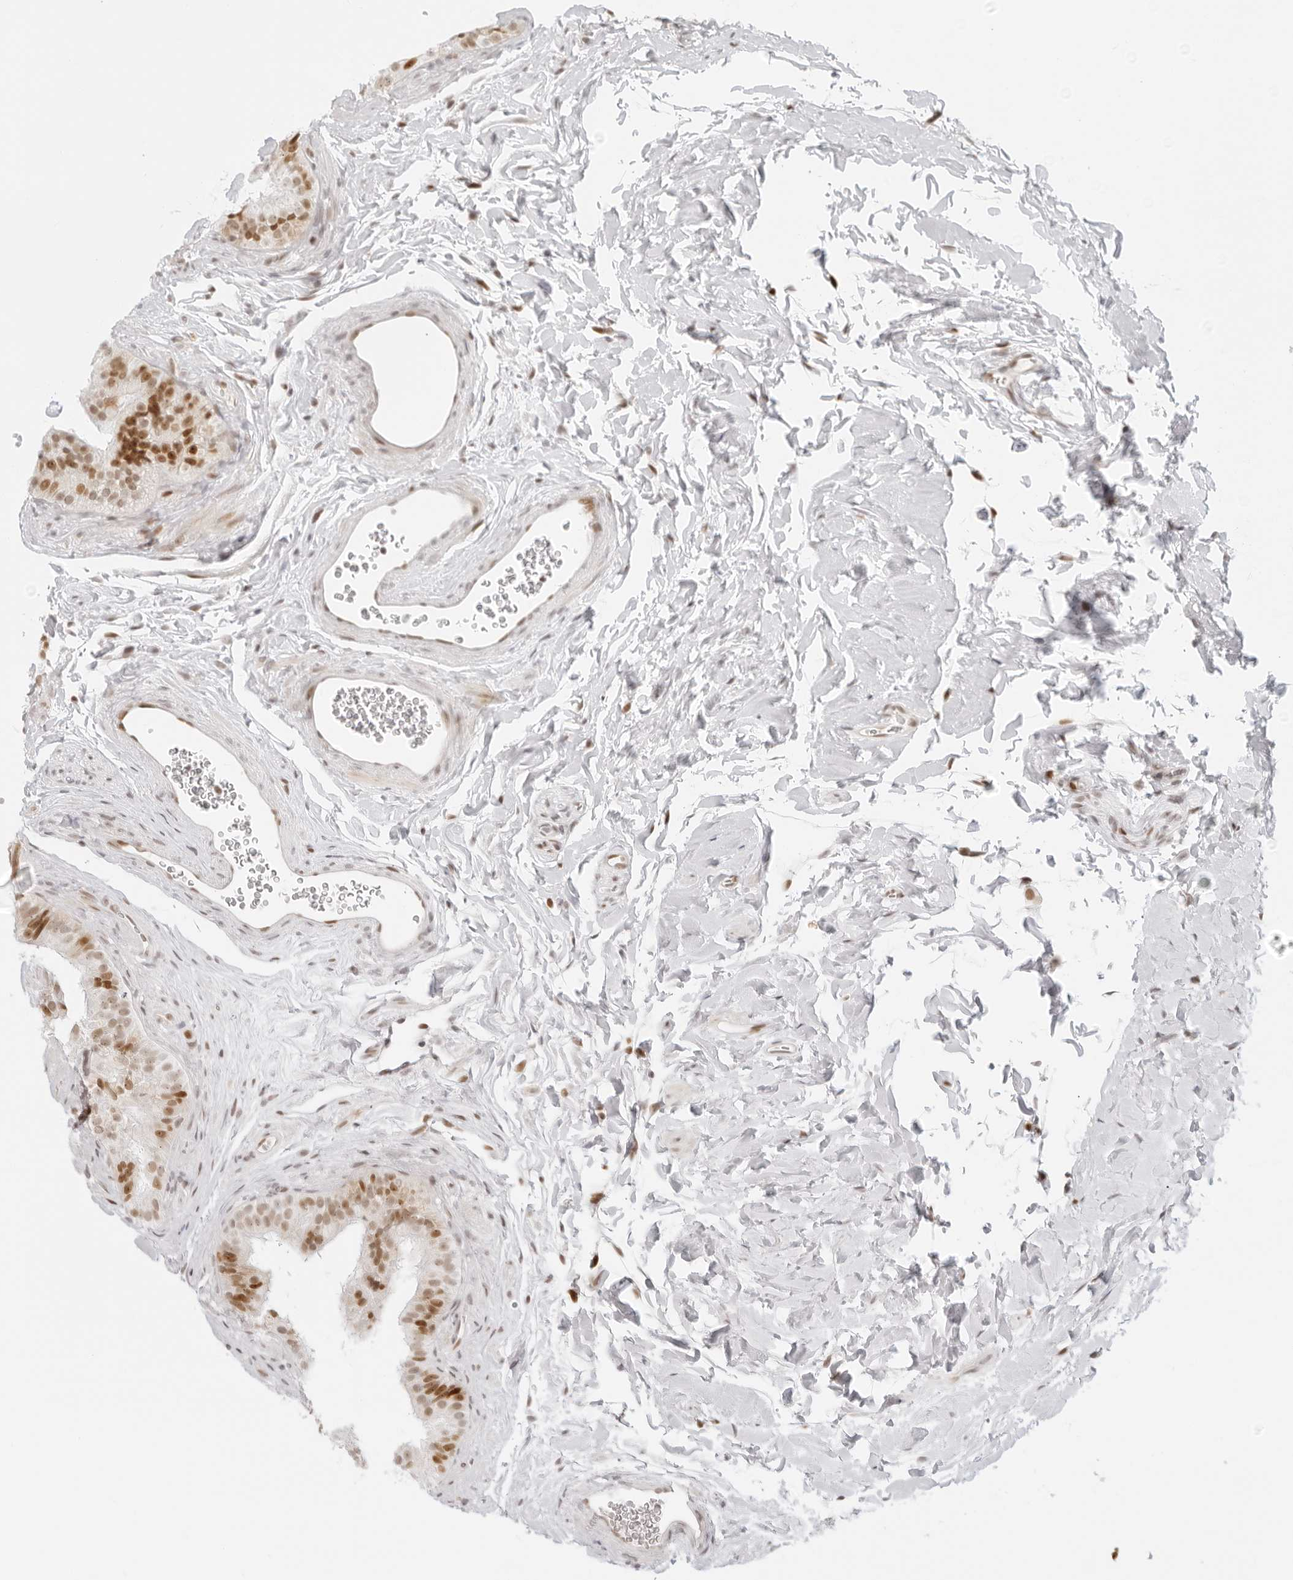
{"staining": {"intensity": "moderate", "quantity": ">75%", "location": "nuclear"}, "tissue": "epididymis", "cell_type": "Glandular cells", "image_type": "normal", "snomed": [{"axis": "morphology", "description": "Normal tissue, NOS"}, {"axis": "topography", "description": "Epididymis"}], "caption": "A high-resolution image shows immunohistochemistry (IHC) staining of normal epididymis, which exhibits moderate nuclear staining in approximately >75% of glandular cells. The staining was performed using DAB, with brown indicating positive protein expression. Nuclei are stained blue with hematoxylin.", "gene": "RCC1", "patient": {"sex": "male", "age": 49}}